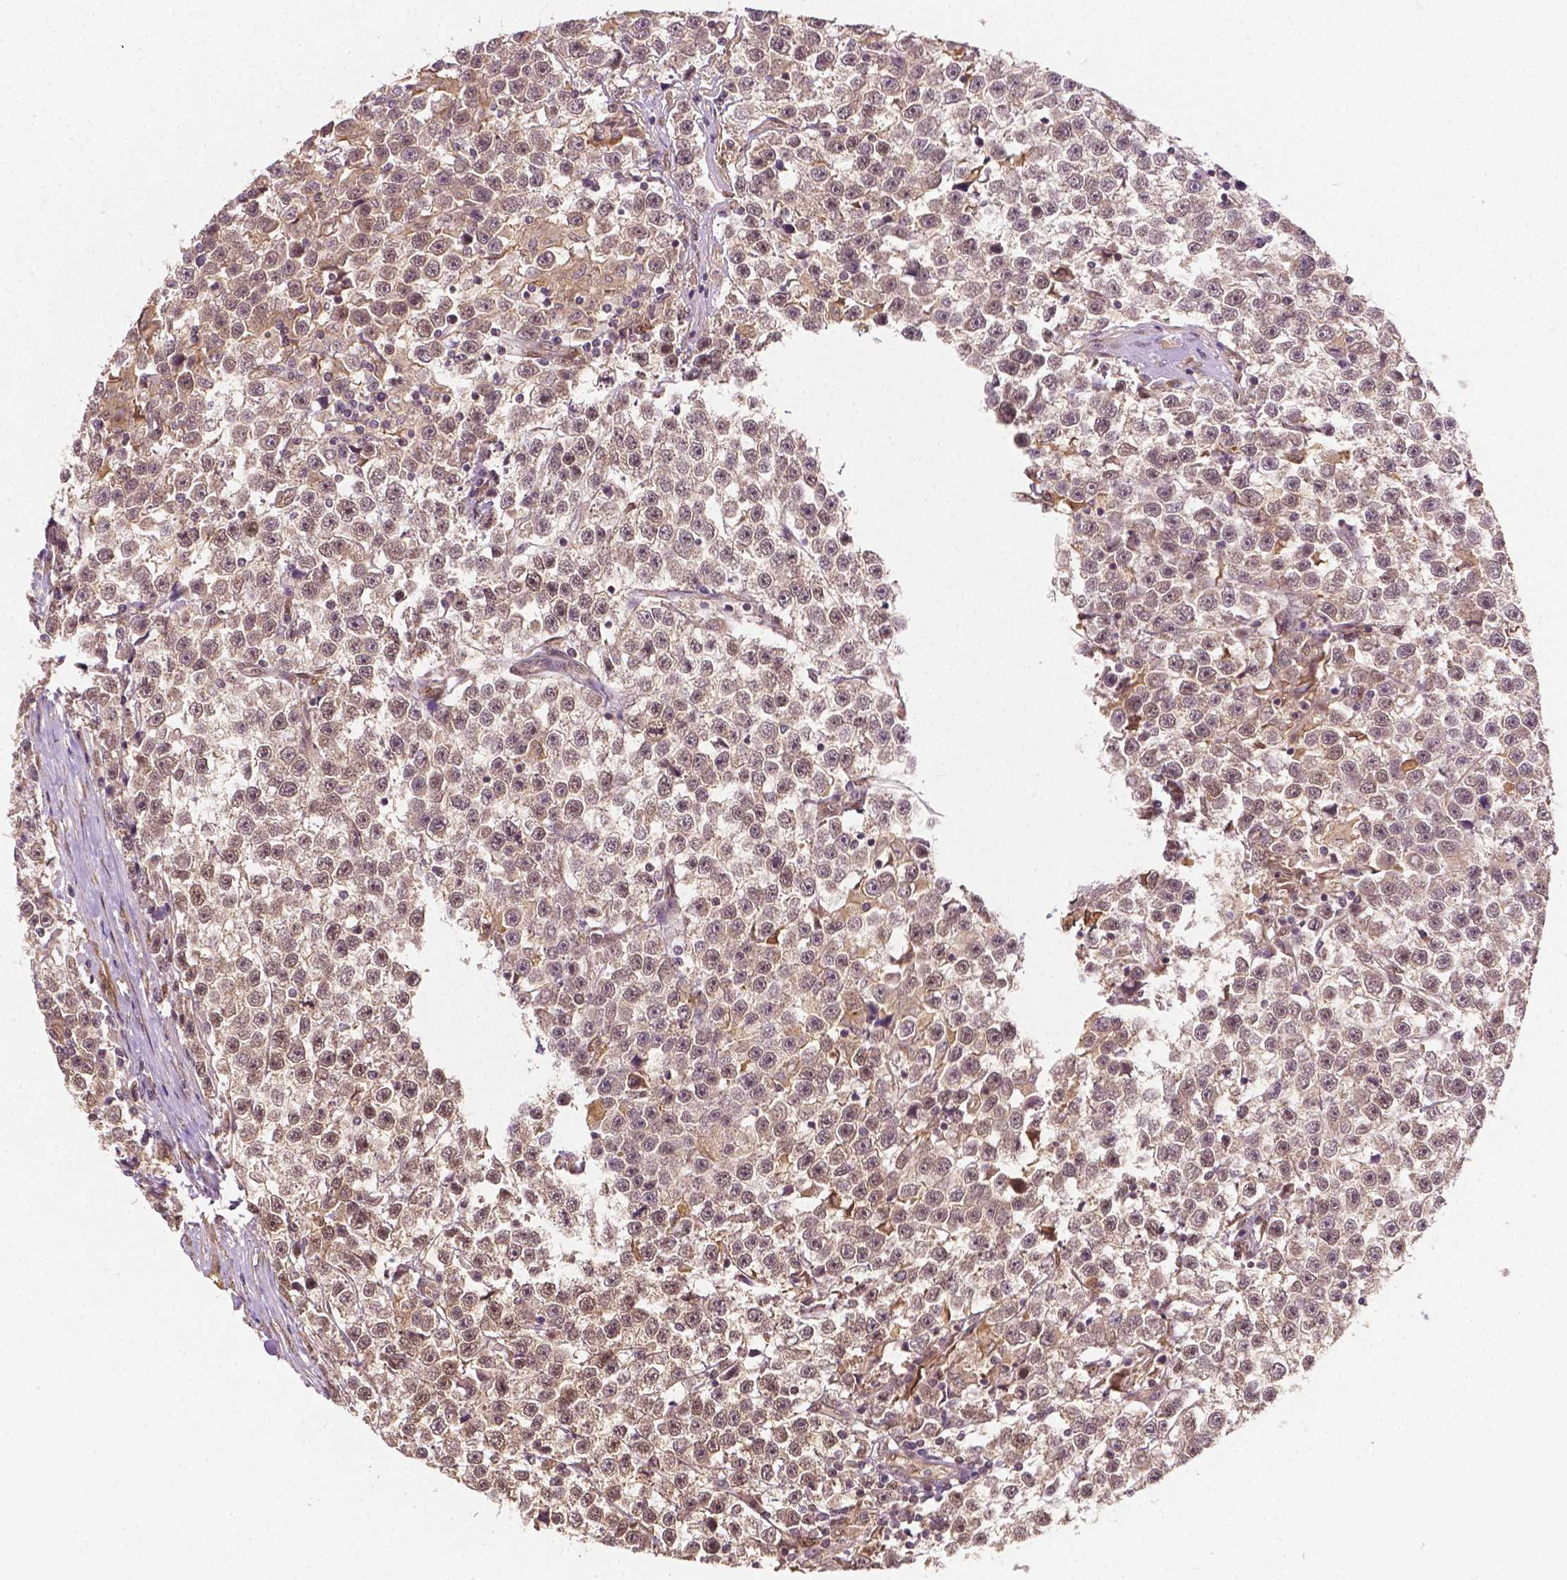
{"staining": {"intensity": "weak", "quantity": "<25%", "location": "nuclear"}, "tissue": "testis cancer", "cell_type": "Tumor cells", "image_type": "cancer", "snomed": [{"axis": "morphology", "description": "Seminoma, NOS"}, {"axis": "topography", "description": "Testis"}], "caption": "Tumor cells are negative for brown protein staining in testis seminoma.", "gene": "YAP1", "patient": {"sex": "male", "age": 31}}